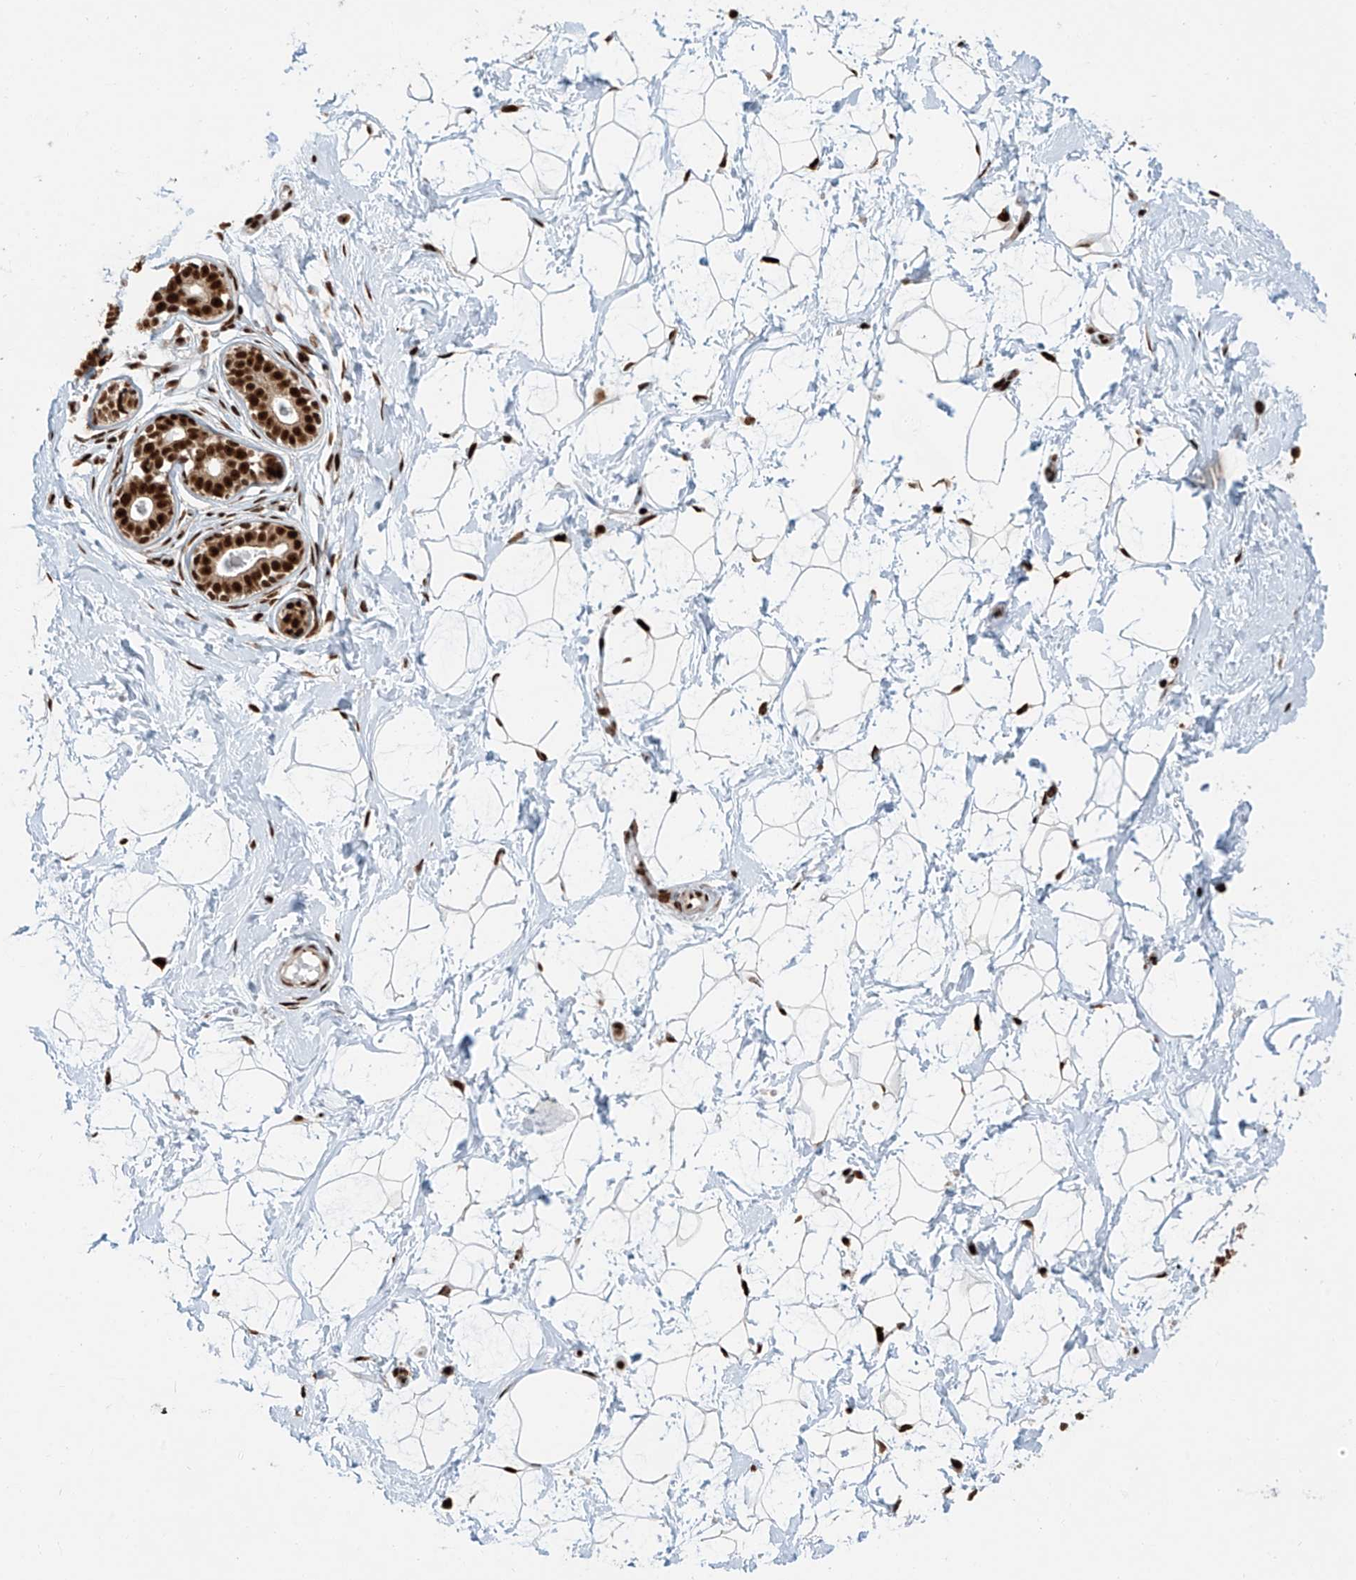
{"staining": {"intensity": "strong", "quantity": ">75%", "location": "nuclear"}, "tissue": "breast", "cell_type": "Adipocytes", "image_type": "normal", "snomed": [{"axis": "morphology", "description": "Normal tissue, NOS"}, {"axis": "morphology", "description": "Adenoma, NOS"}, {"axis": "topography", "description": "Breast"}], "caption": "Brown immunohistochemical staining in normal human breast exhibits strong nuclear expression in about >75% of adipocytes.", "gene": "FAM193B", "patient": {"sex": "female", "age": 23}}